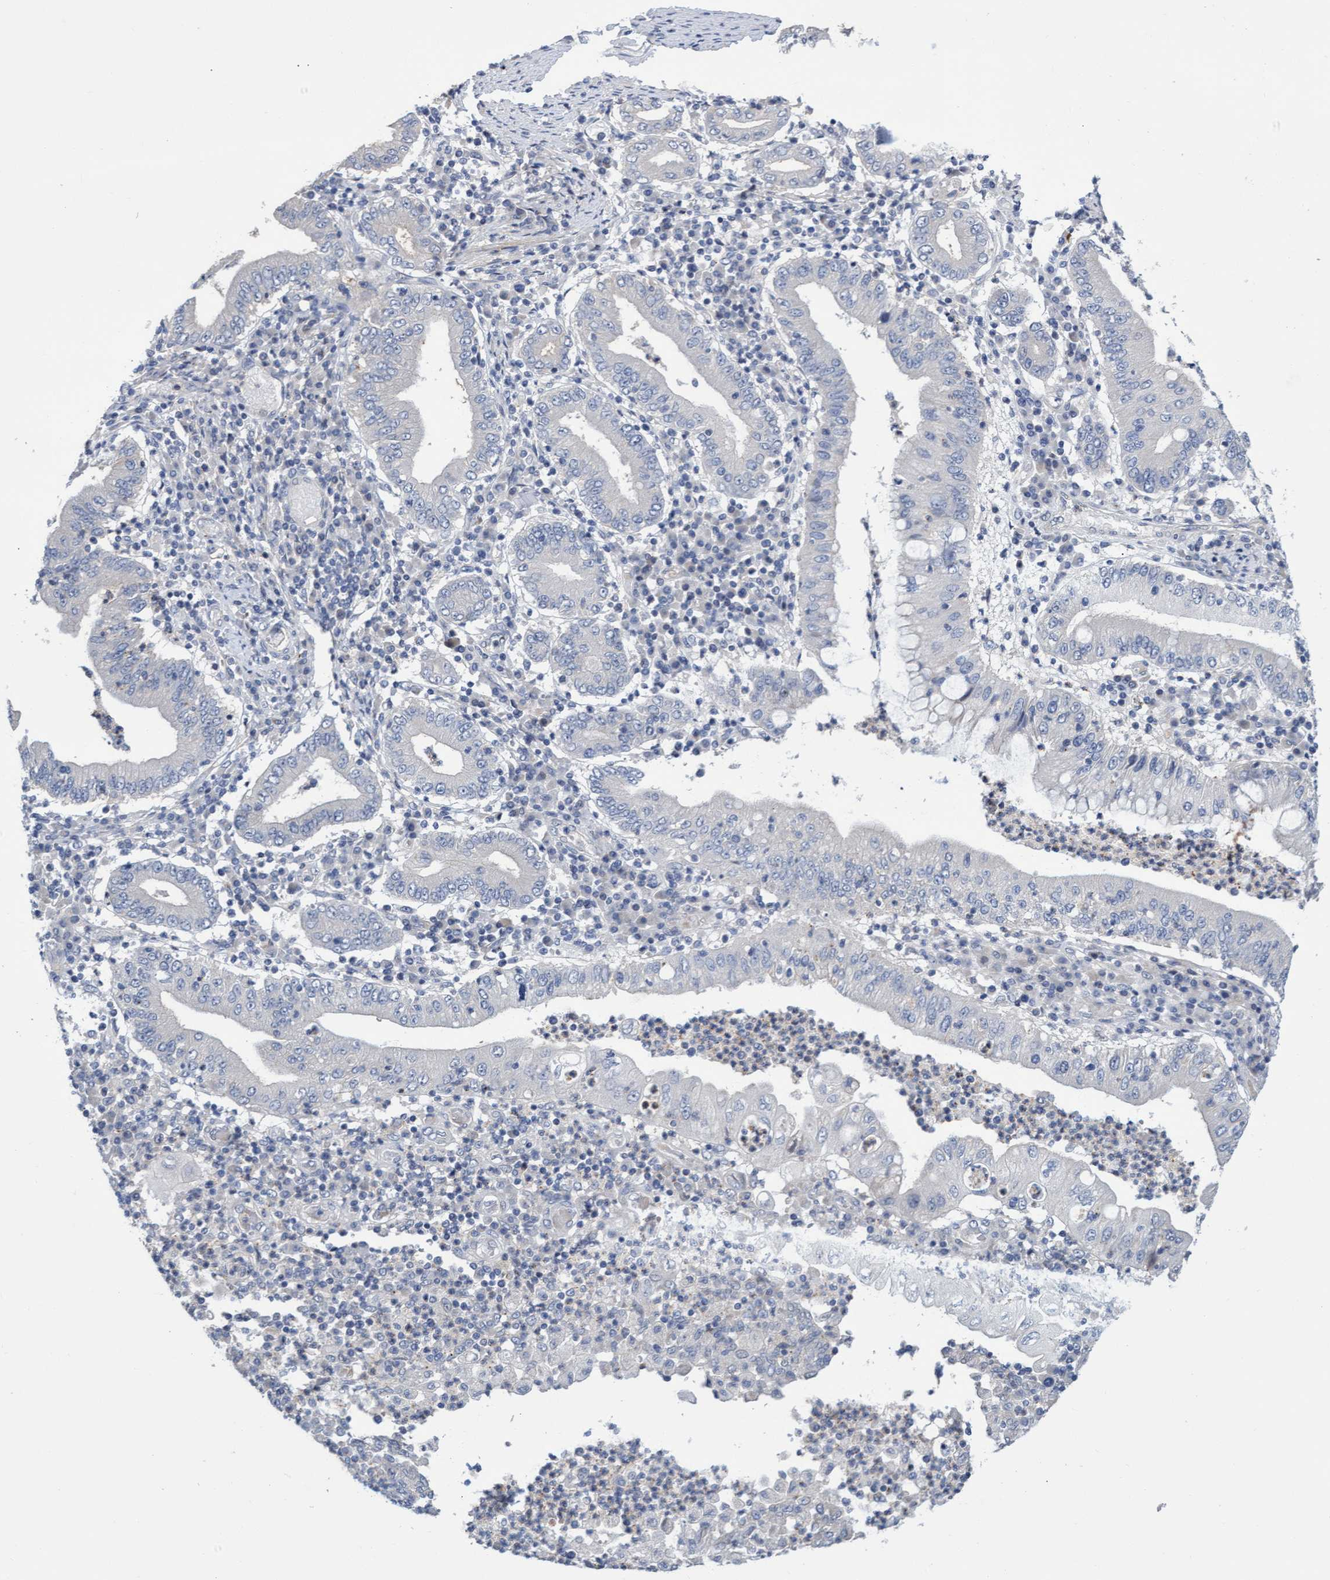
{"staining": {"intensity": "negative", "quantity": "none", "location": "none"}, "tissue": "stomach cancer", "cell_type": "Tumor cells", "image_type": "cancer", "snomed": [{"axis": "morphology", "description": "Normal tissue, NOS"}, {"axis": "morphology", "description": "Adenocarcinoma, NOS"}, {"axis": "topography", "description": "Esophagus"}, {"axis": "topography", "description": "Stomach, upper"}, {"axis": "topography", "description": "Peripheral nerve tissue"}], "caption": "Immunohistochemistry (IHC) histopathology image of adenocarcinoma (stomach) stained for a protein (brown), which demonstrates no expression in tumor cells.", "gene": "ABCF2", "patient": {"sex": "male", "age": 62}}